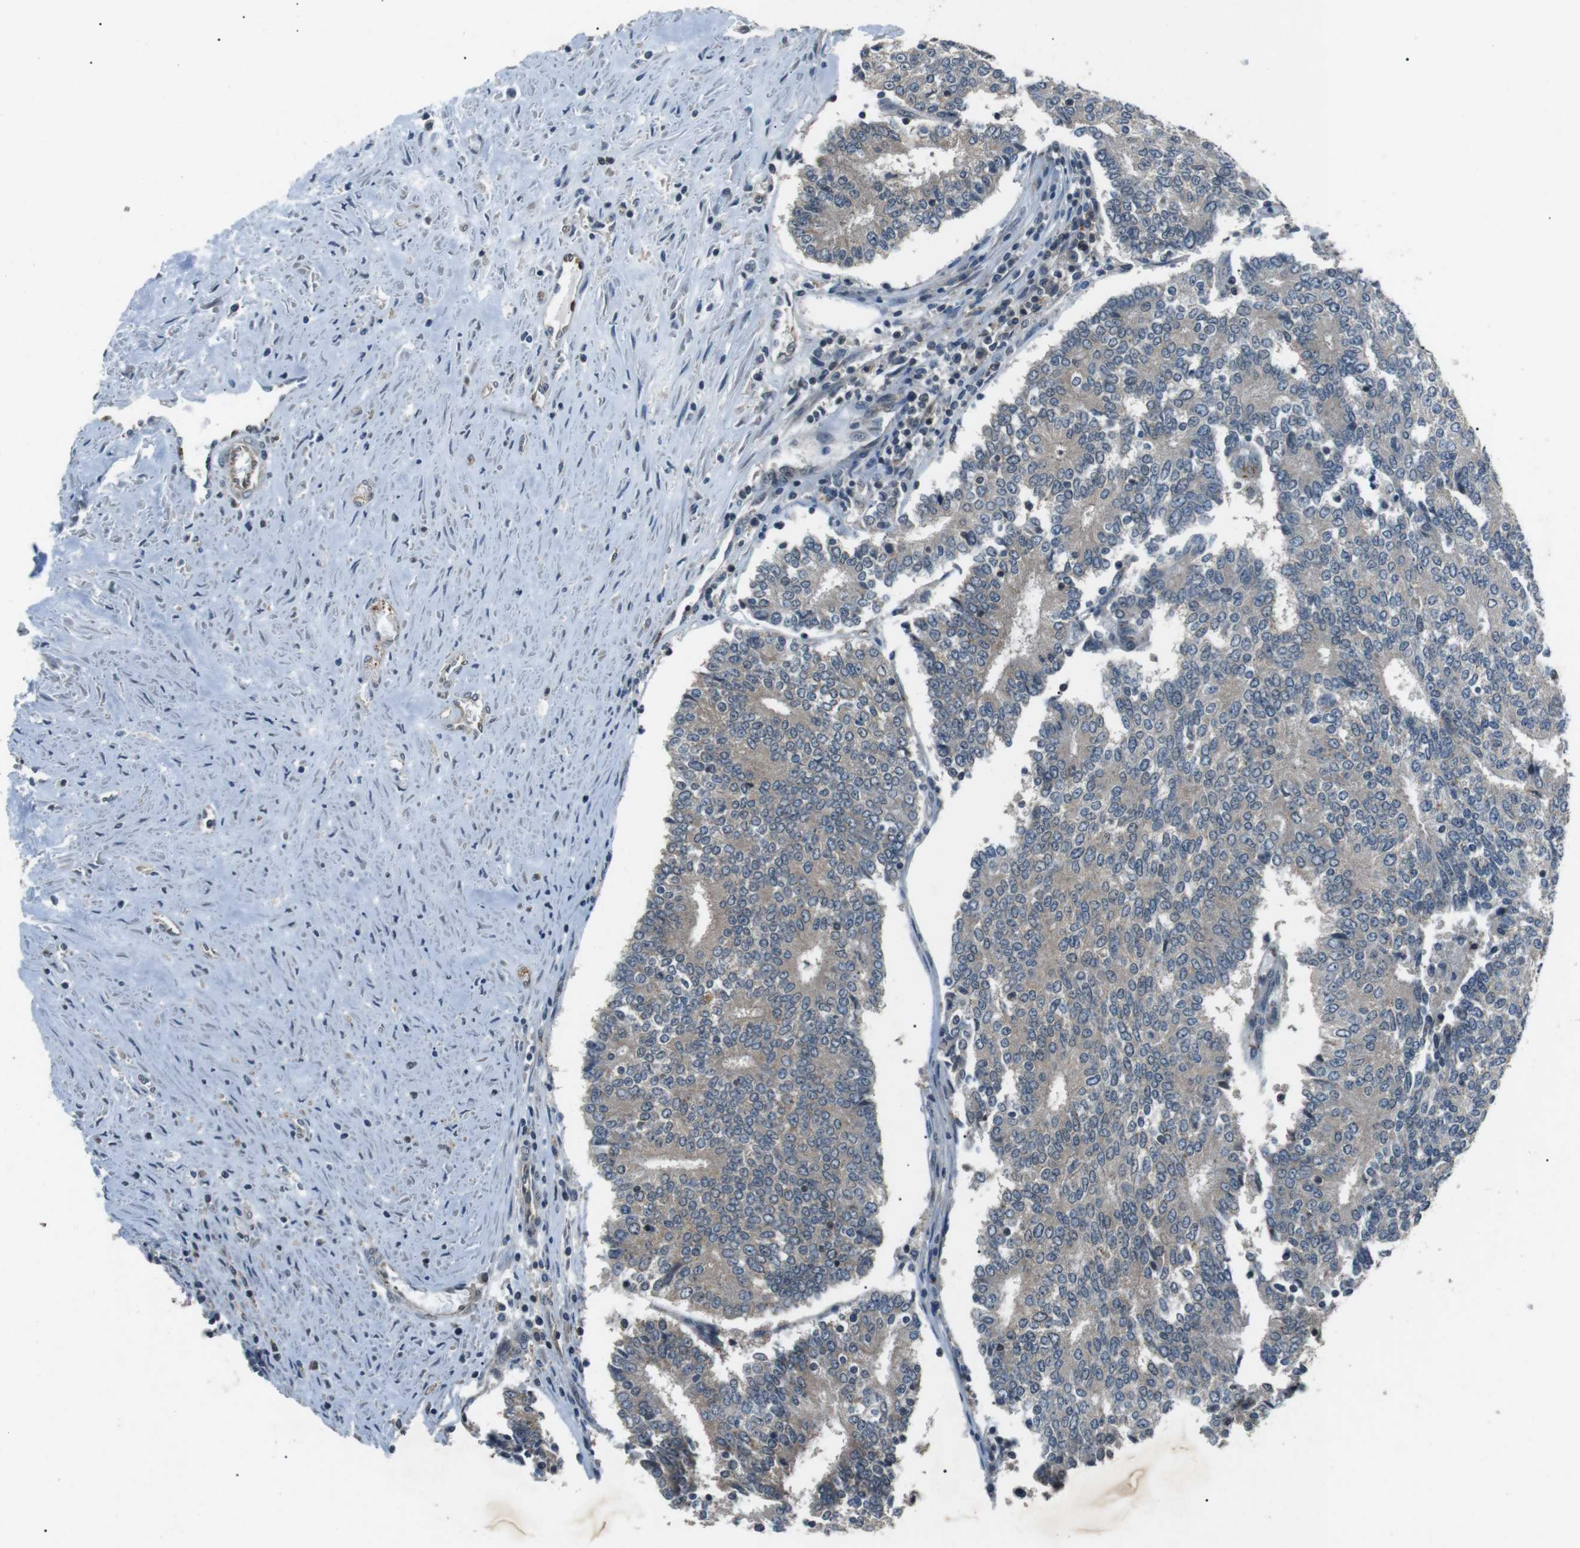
{"staining": {"intensity": "negative", "quantity": "none", "location": "none"}, "tissue": "prostate cancer", "cell_type": "Tumor cells", "image_type": "cancer", "snomed": [{"axis": "morphology", "description": "Normal tissue, NOS"}, {"axis": "morphology", "description": "Adenocarcinoma, High grade"}, {"axis": "topography", "description": "Prostate"}, {"axis": "topography", "description": "Seminal veicle"}], "caption": "This is an IHC histopathology image of prostate cancer (high-grade adenocarcinoma). There is no positivity in tumor cells.", "gene": "NEK7", "patient": {"sex": "male", "age": 55}}